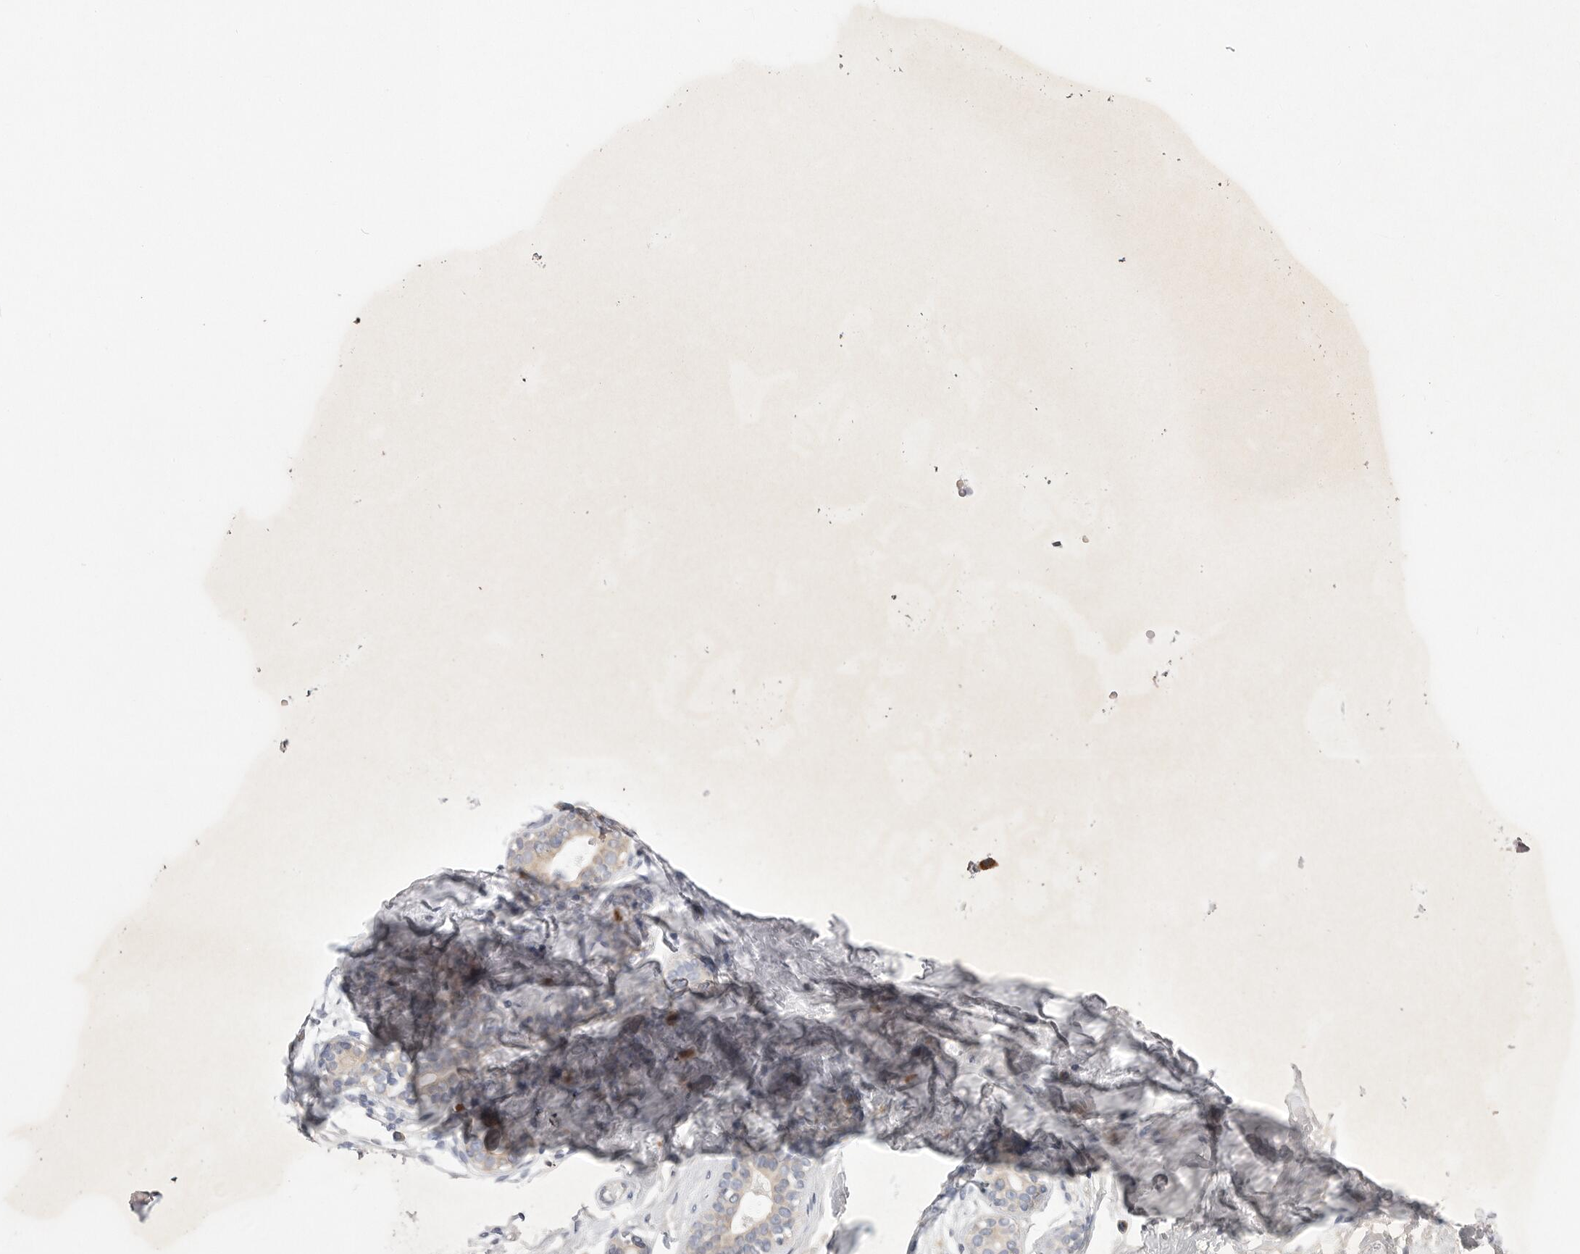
{"staining": {"intensity": "negative", "quantity": "none", "location": "none"}, "tissue": "breast", "cell_type": "Adipocytes", "image_type": "normal", "snomed": [{"axis": "morphology", "description": "Normal tissue, NOS"}, {"axis": "morphology", "description": "Adenoma, NOS"}, {"axis": "topography", "description": "Breast"}], "caption": "This is a image of immunohistochemistry staining of unremarkable breast, which shows no expression in adipocytes.", "gene": "VAC14", "patient": {"sex": "female", "age": 23}}